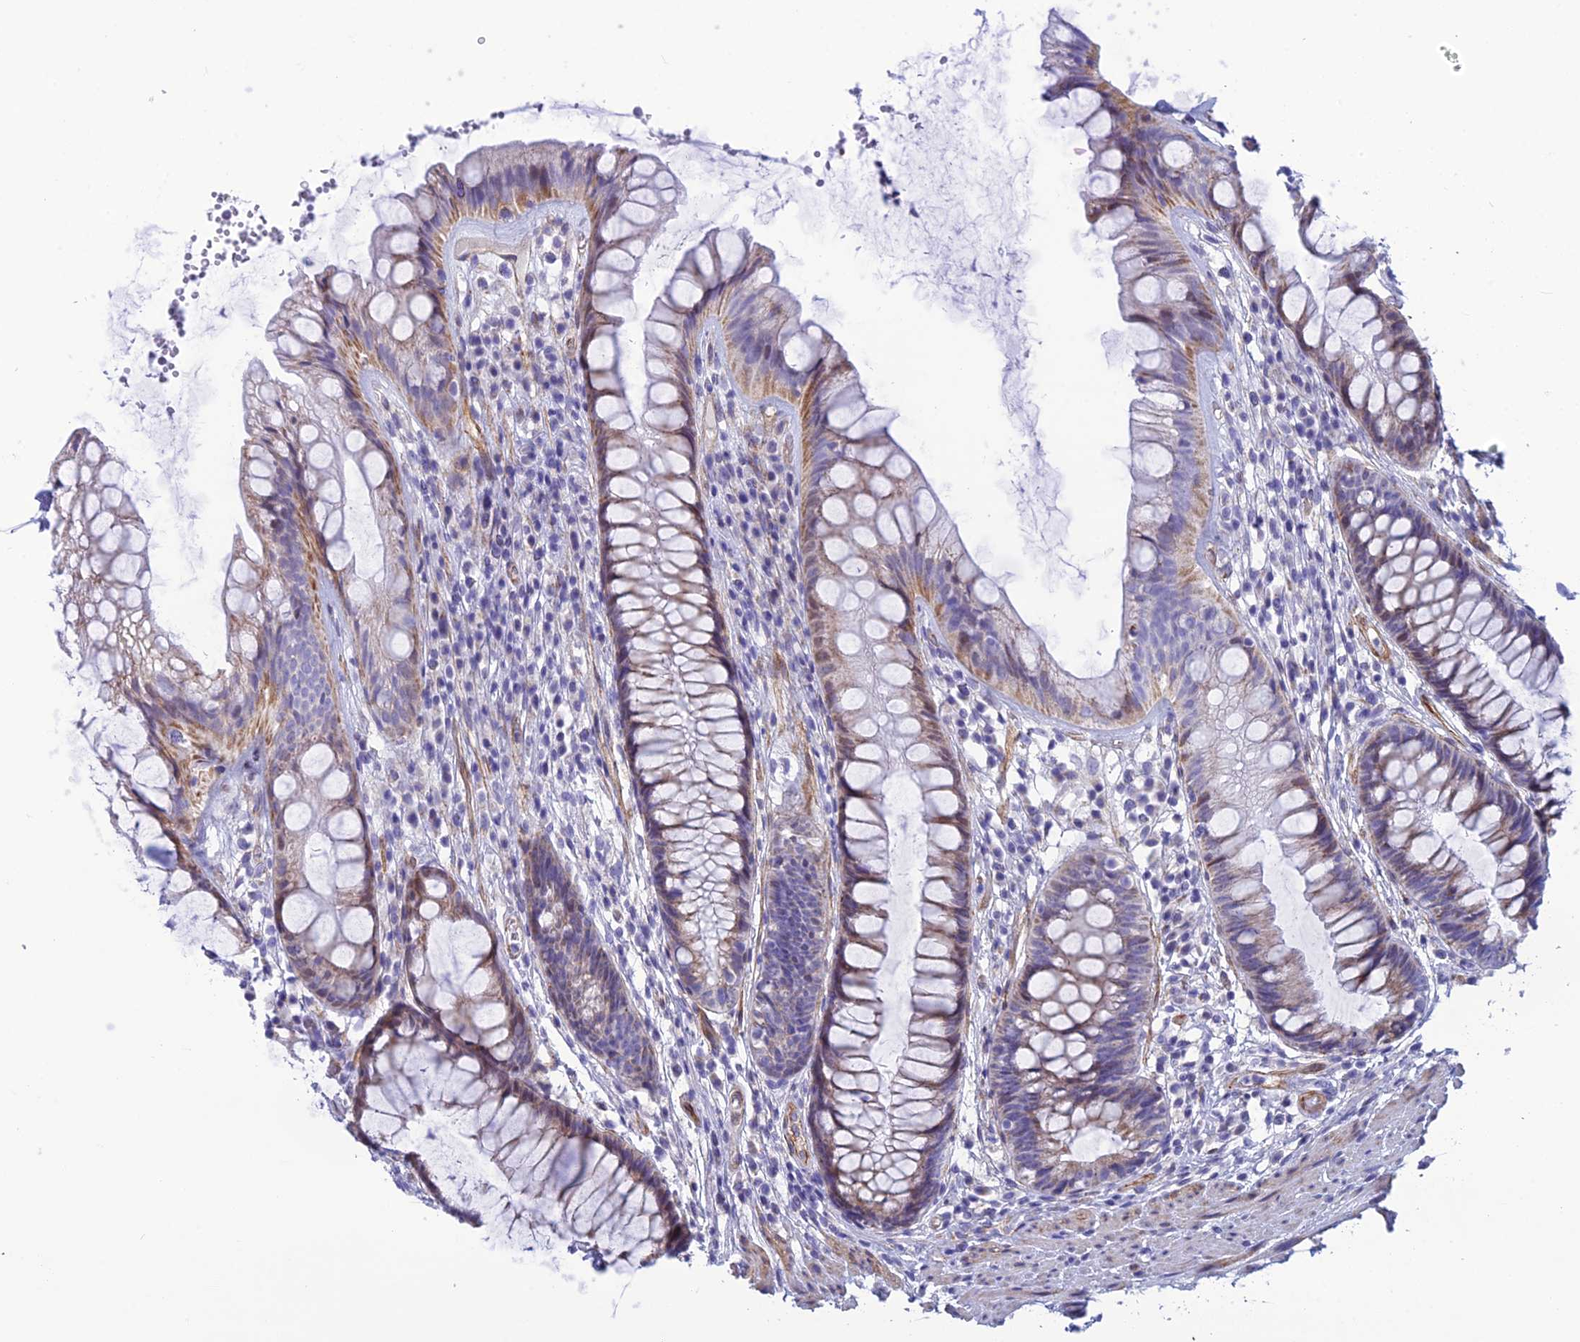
{"staining": {"intensity": "weak", "quantity": "25%-75%", "location": "cytoplasmic/membranous"}, "tissue": "rectum", "cell_type": "Glandular cells", "image_type": "normal", "snomed": [{"axis": "morphology", "description": "Normal tissue, NOS"}, {"axis": "topography", "description": "Rectum"}], "caption": "Protein staining reveals weak cytoplasmic/membranous staining in about 25%-75% of glandular cells in normal rectum. The protein of interest is shown in brown color, while the nuclei are stained blue.", "gene": "POMGNT1", "patient": {"sex": "male", "age": 74}}